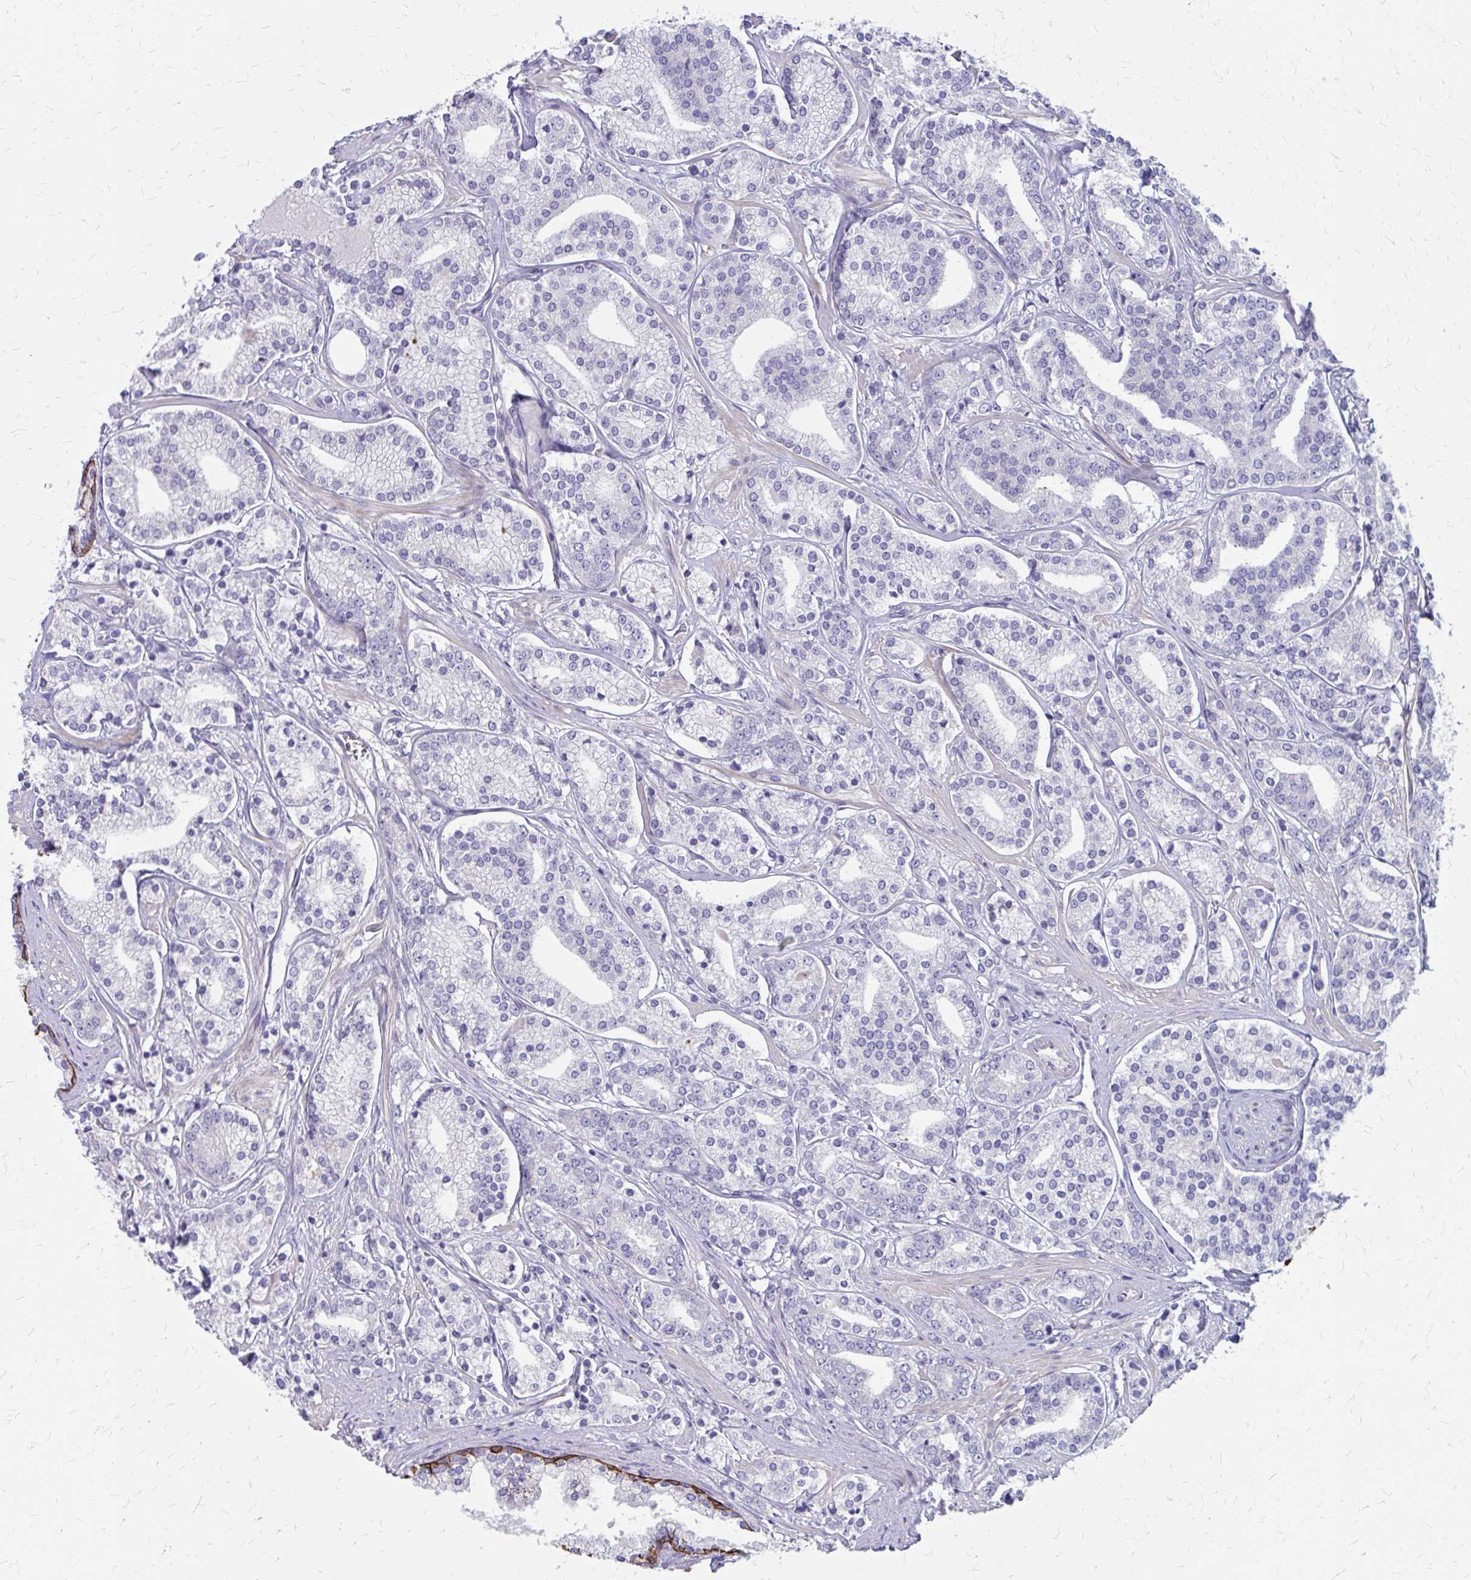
{"staining": {"intensity": "negative", "quantity": "none", "location": "none"}, "tissue": "prostate cancer", "cell_type": "Tumor cells", "image_type": "cancer", "snomed": [{"axis": "morphology", "description": "Adenocarcinoma, High grade"}, {"axis": "topography", "description": "Prostate"}], "caption": "Adenocarcinoma (high-grade) (prostate) was stained to show a protein in brown. There is no significant positivity in tumor cells.", "gene": "GLYATL2", "patient": {"sex": "male", "age": 58}}